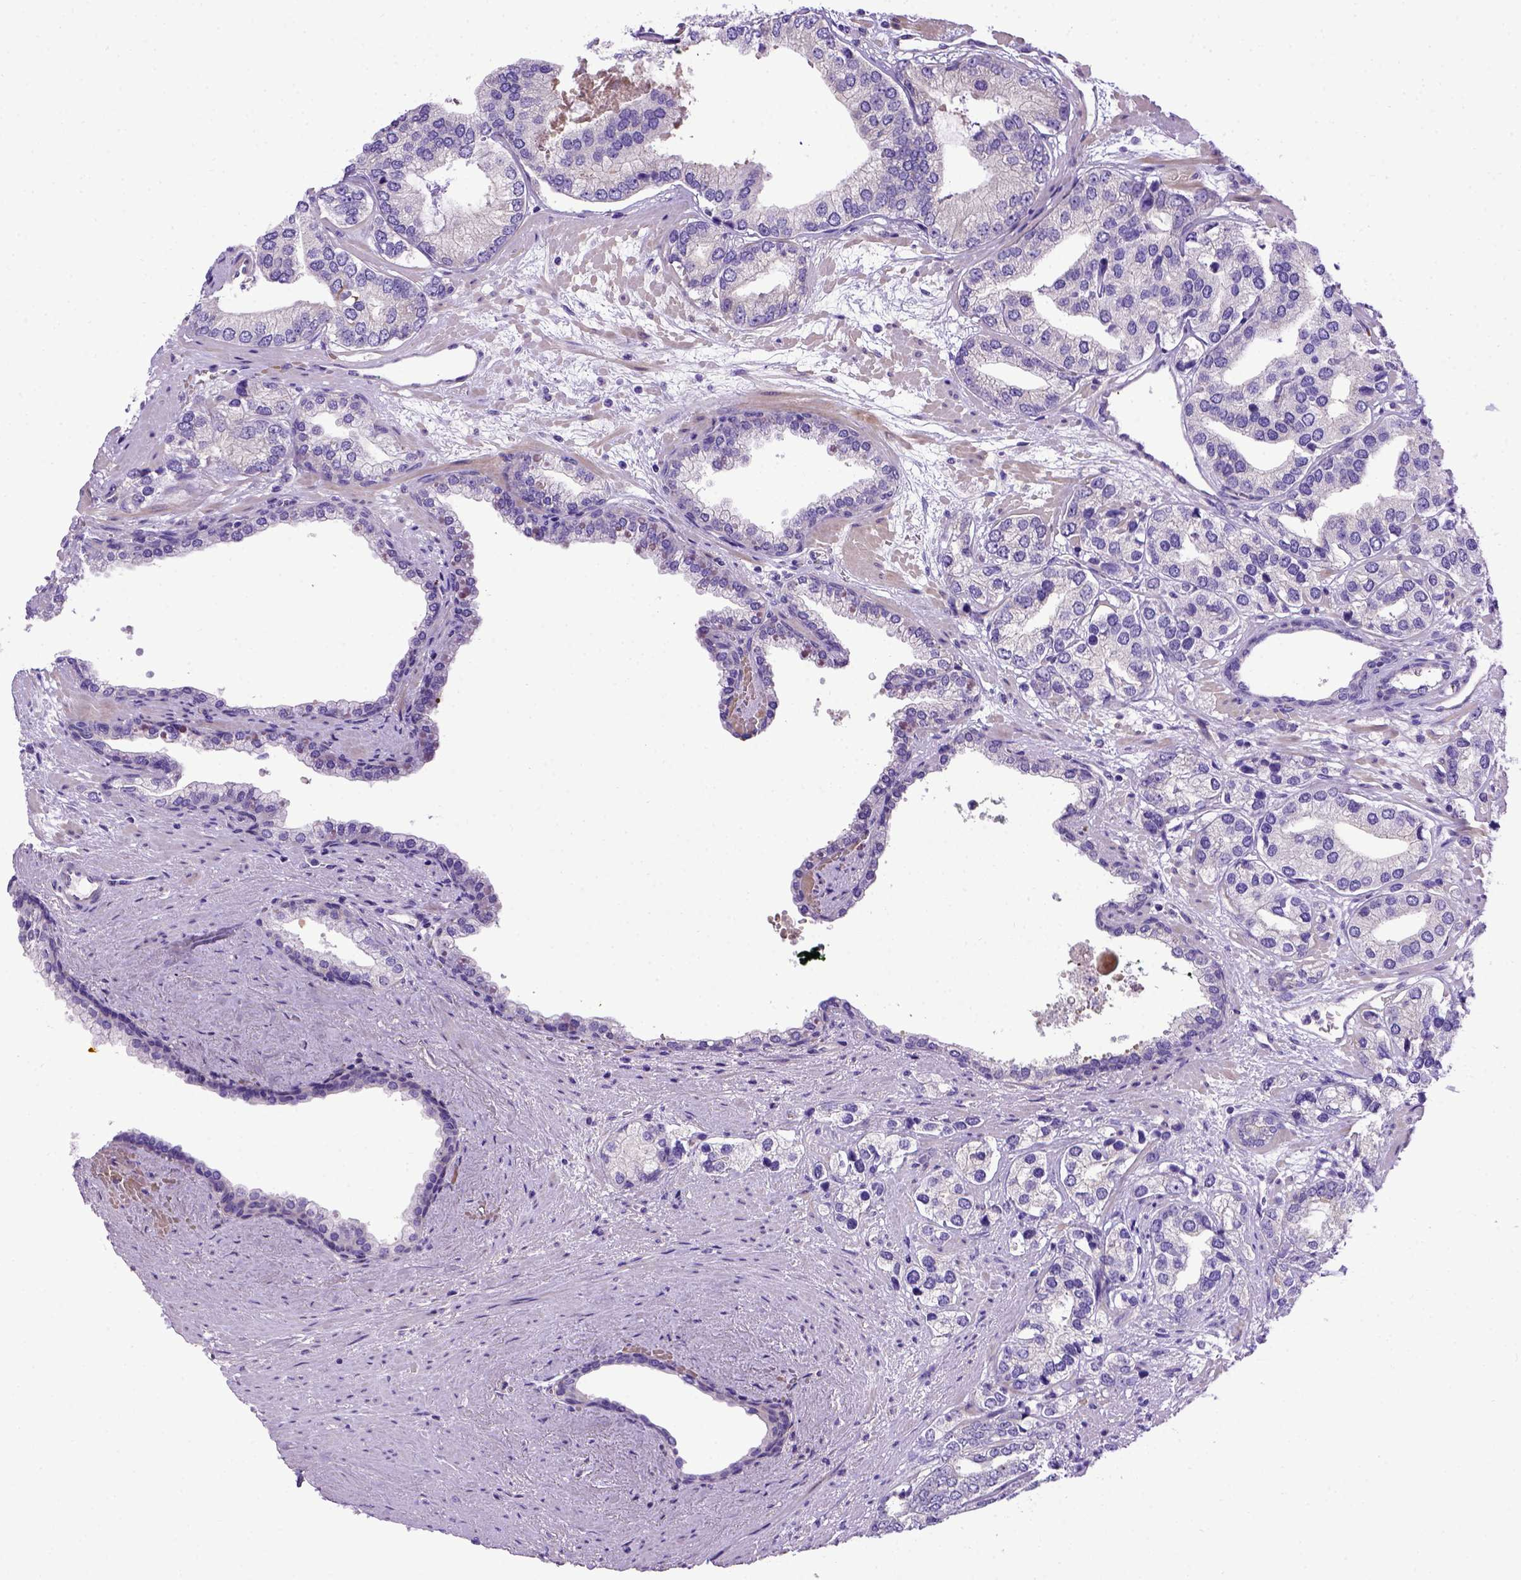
{"staining": {"intensity": "negative", "quantity": "none", "location": "none"}, "tissue": "prostate cancer", "cell_type": "Tumor cells", "image_type": "cancer", "snomed": [{"axis": "morphology", "description": "Adenocarcinoma, High grade"}, {"axis": "topography", "description": "Prostate"}], "caption": "DAB (3,3'-diaminobenzidine) immunohistochemical staining of prostate high-grade adenocarcinoma reveals no significant expression in tumor cells.", "gene": "ADAM12", "patient": {"sex": "male", "age": 58}}